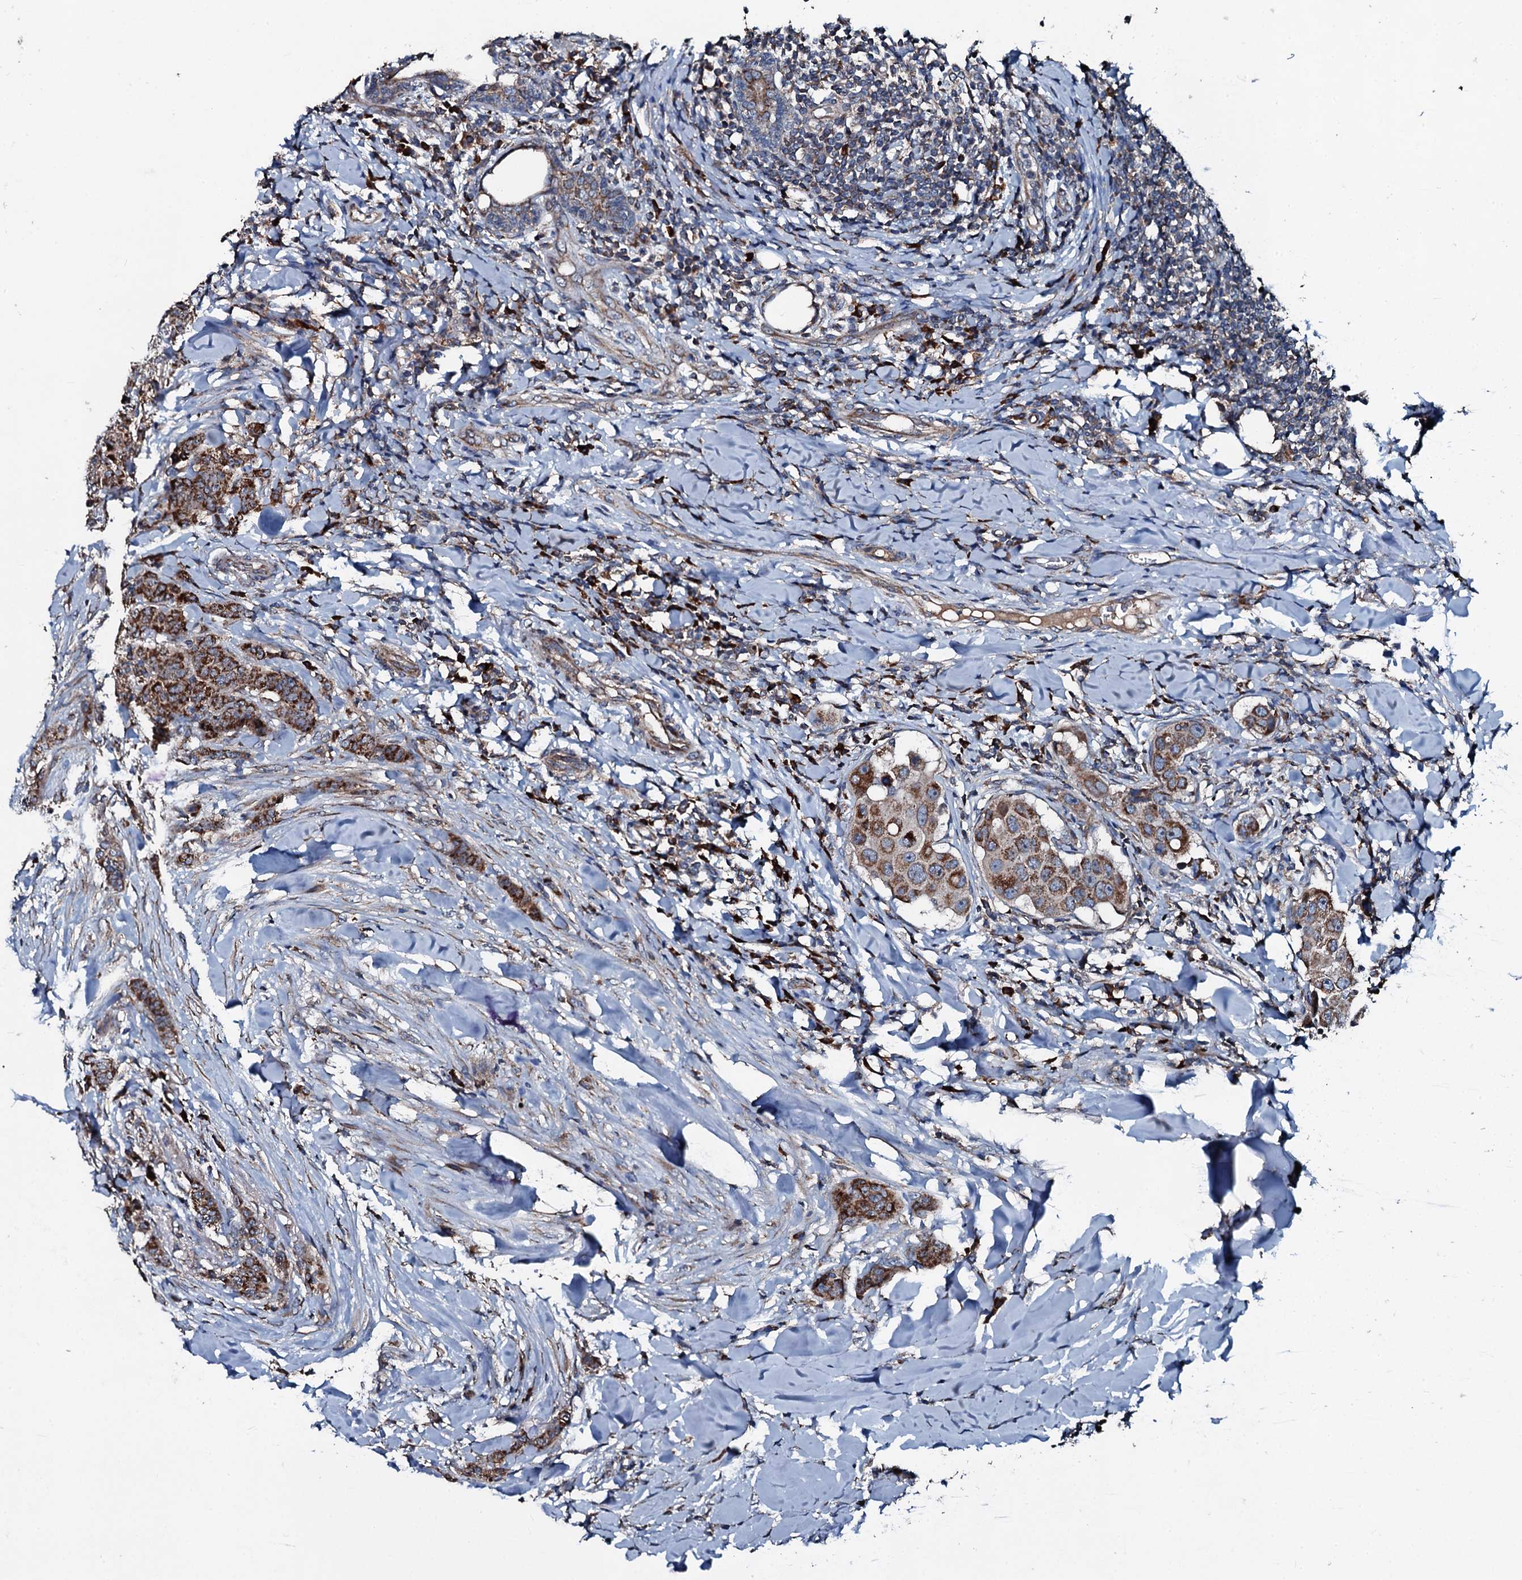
{"staining": {"intensity": "strong", "quantity": ">75%", "location": "cytoplasmic/membranous"}, "tissue": "breast cancer", "cell_type": "Tumor cells", "image_type": "cancer", "snomed": [{"axis": "morphology", "description": "Duct carcinoma"}, {"axis": "topography", "description": "Breast"}], "caption": "The micrograph displays a brown stain indicating the presence of a protein in the cytoplasmic/membranous of tumor cells in breast cancer (infiltrating ductal carcinoma). (DAB (3,3'-diaminobenzidine) IHC, brown staining for protein, blue staining for nuclei).", "gene": "ACSS3", "patient": {"sex": "female", "age": 40}}